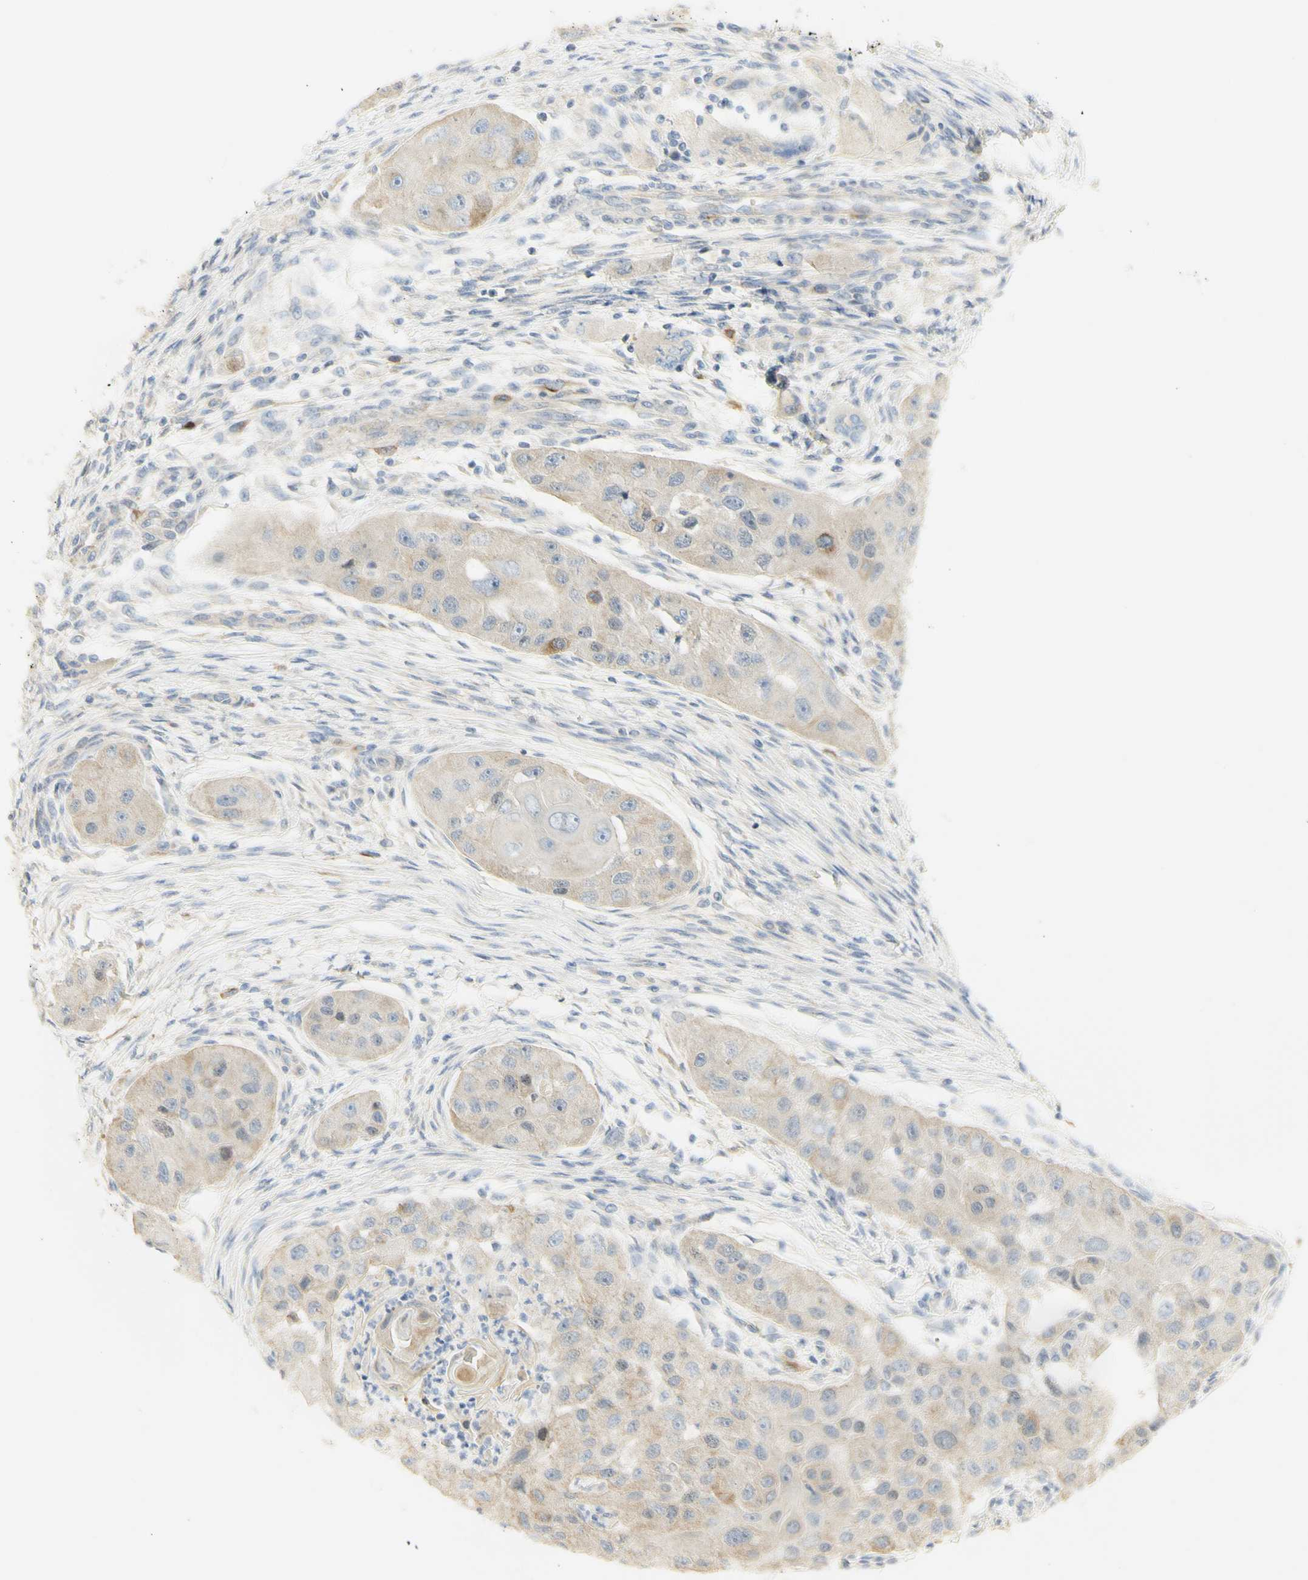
{"staining": {"intensity": "weak", "quantity": ">75%", "location": "cytoplasmic/membranous"}, "tissue": "head and neck cancer", "cell_type": "Tumor cells", "image_type": "cancer", "snomed": [{"axis": "morphology", "description": "Normal tissue, NOS"}, {"axis": "morphology", "description": "Squamous cell carcinoma, NOS"}, {"axis": "topography", "description": "Skeletal muscle"}, {"axis": "topography", "description": "Head-Neck"}], "caption": "Protein analysis of head and neck squamous cell carcinoma tissue exhibits weak cytoplasmic/membranous expression in about >75% of tumor cells.", "gene": "KIF11", "patient": {"sex": "male", "age": 51}}